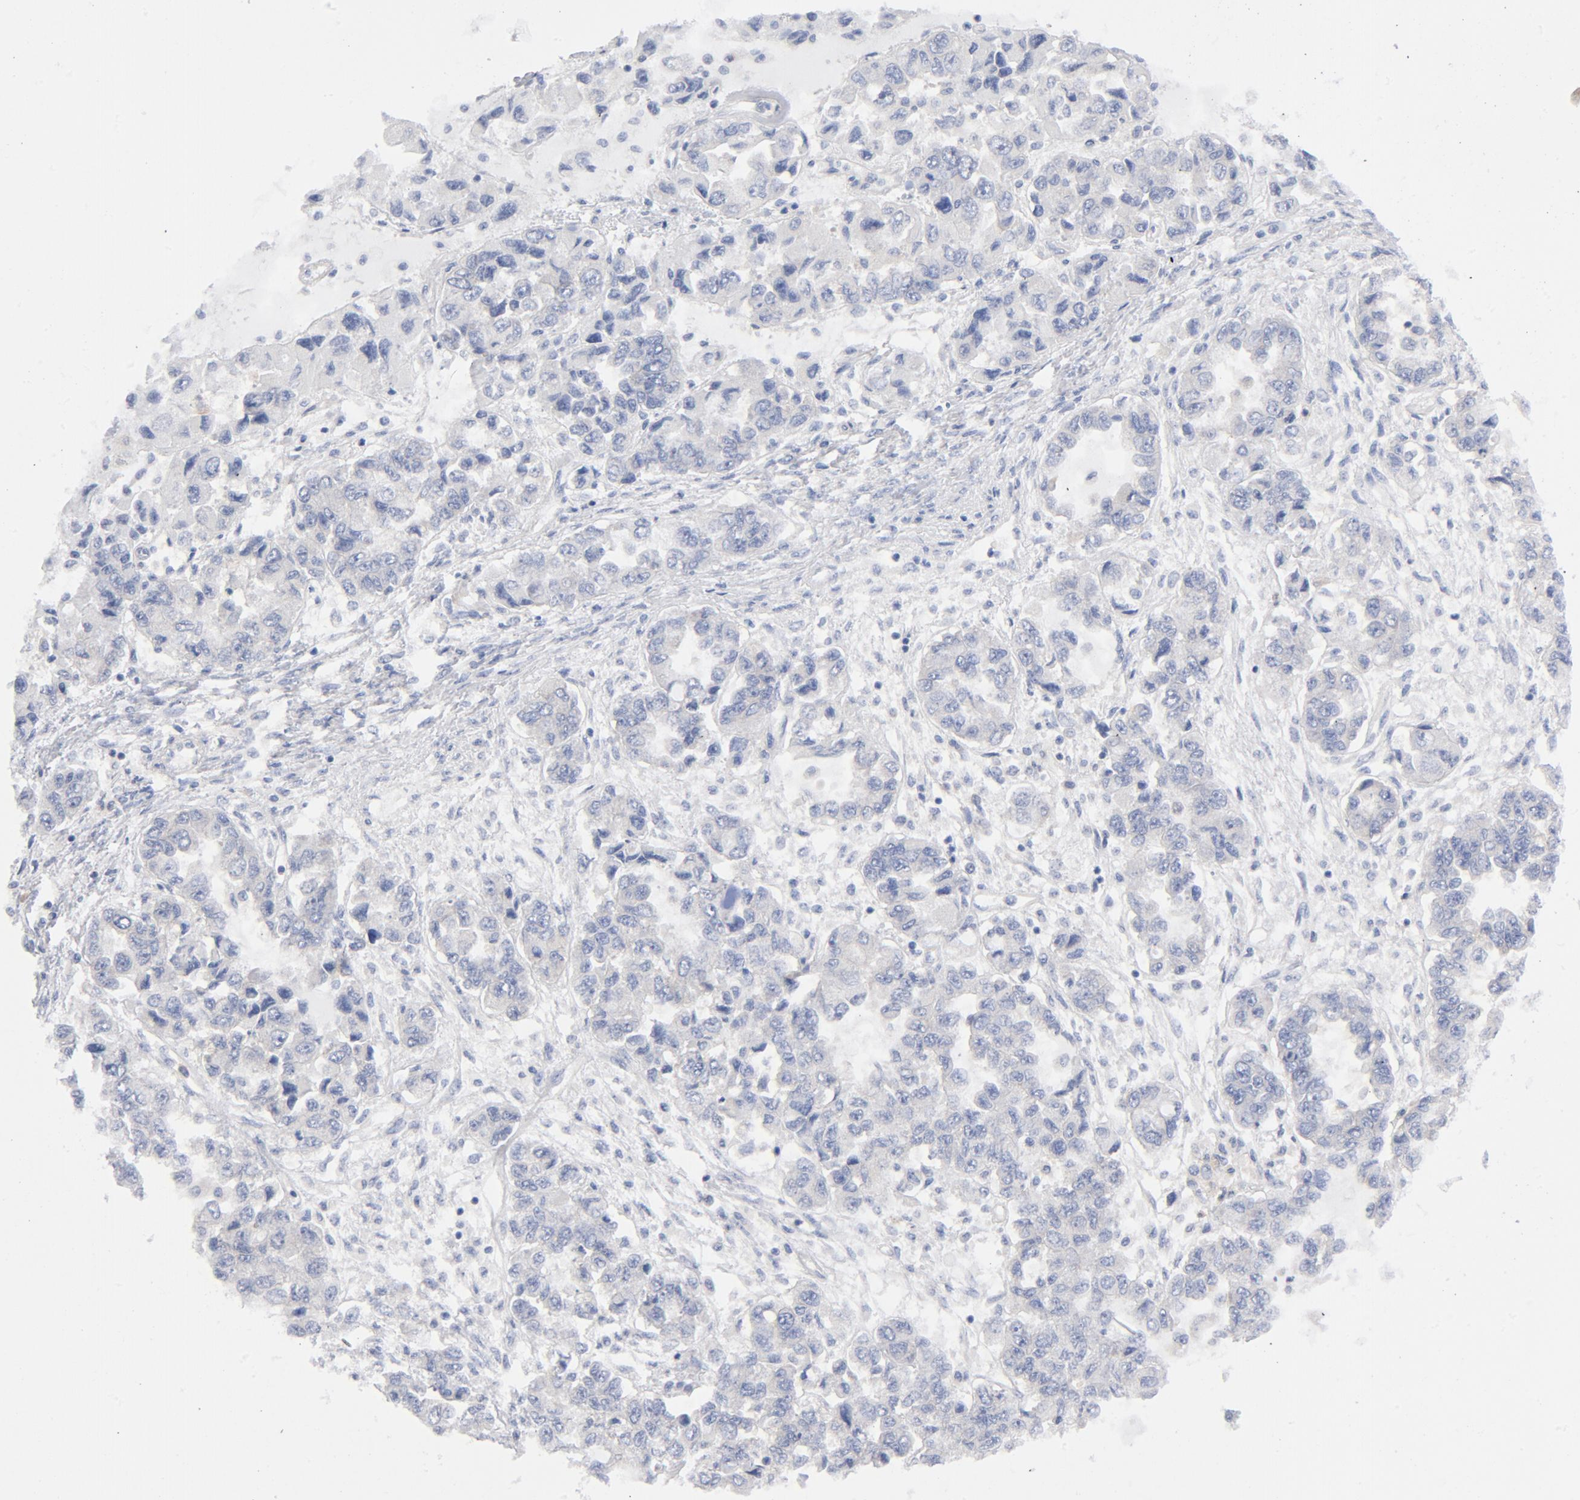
{"staining": {"intensity": "negative", "quantity": "none", "location": "none"}, "tissue": "ovarian cancer", "cell_type": "Tumor cells", "image_type": "cancer", "snomed": [{"axis": "morphology", "description": "Cystadenocarcinoma, serous, NOS"}, {"axis": "topography", "description": "Ovary"}], "caption": "An image of human ovarian cancer (serous cystadenocarcinoma) is negative for staining in tumor cells.", "gene": "CD86", "patient": {"sex": "female", "age": 84}}